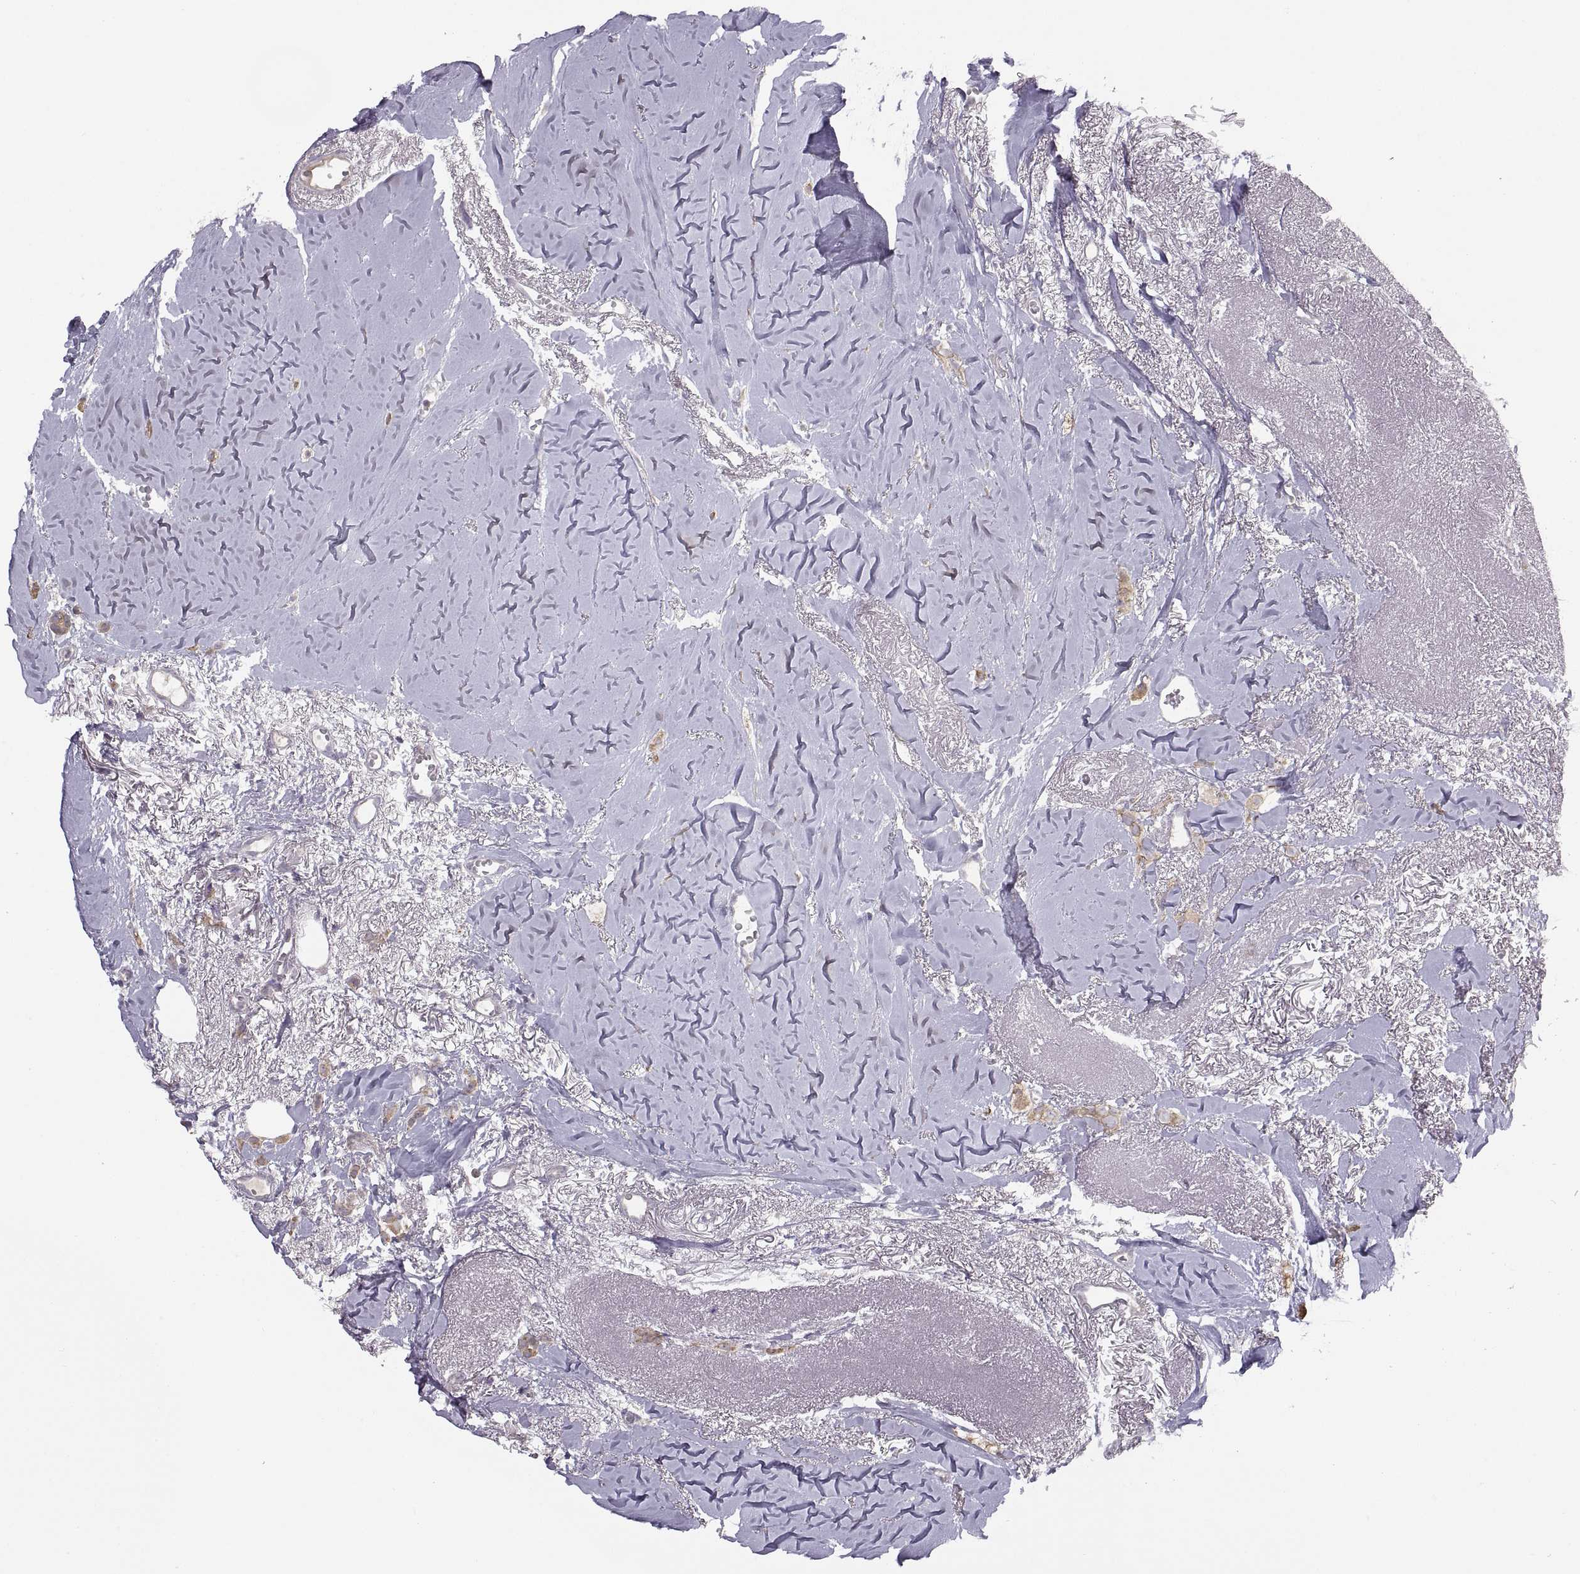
{"staining": {"intensity": "moderate", "quantity": ">75%", "location": "cytoplasmic/membranous"}, "tissue": "breast cancer", "cell_type": "Tumor cells", "image_type": "cancer", "snomed": [{"axis": "morphology", "description": "Duct carcinoma"}, {"axis": "topography", "description": "Breast"}], "caption": "Moderate cytoplasmic/membranous protein positivity is identified in about >75% of tumor cells in breast invasive ductal carcinoma.", "gene": "ACSBG2", "patient": {"sex": "female", "age": 85}}